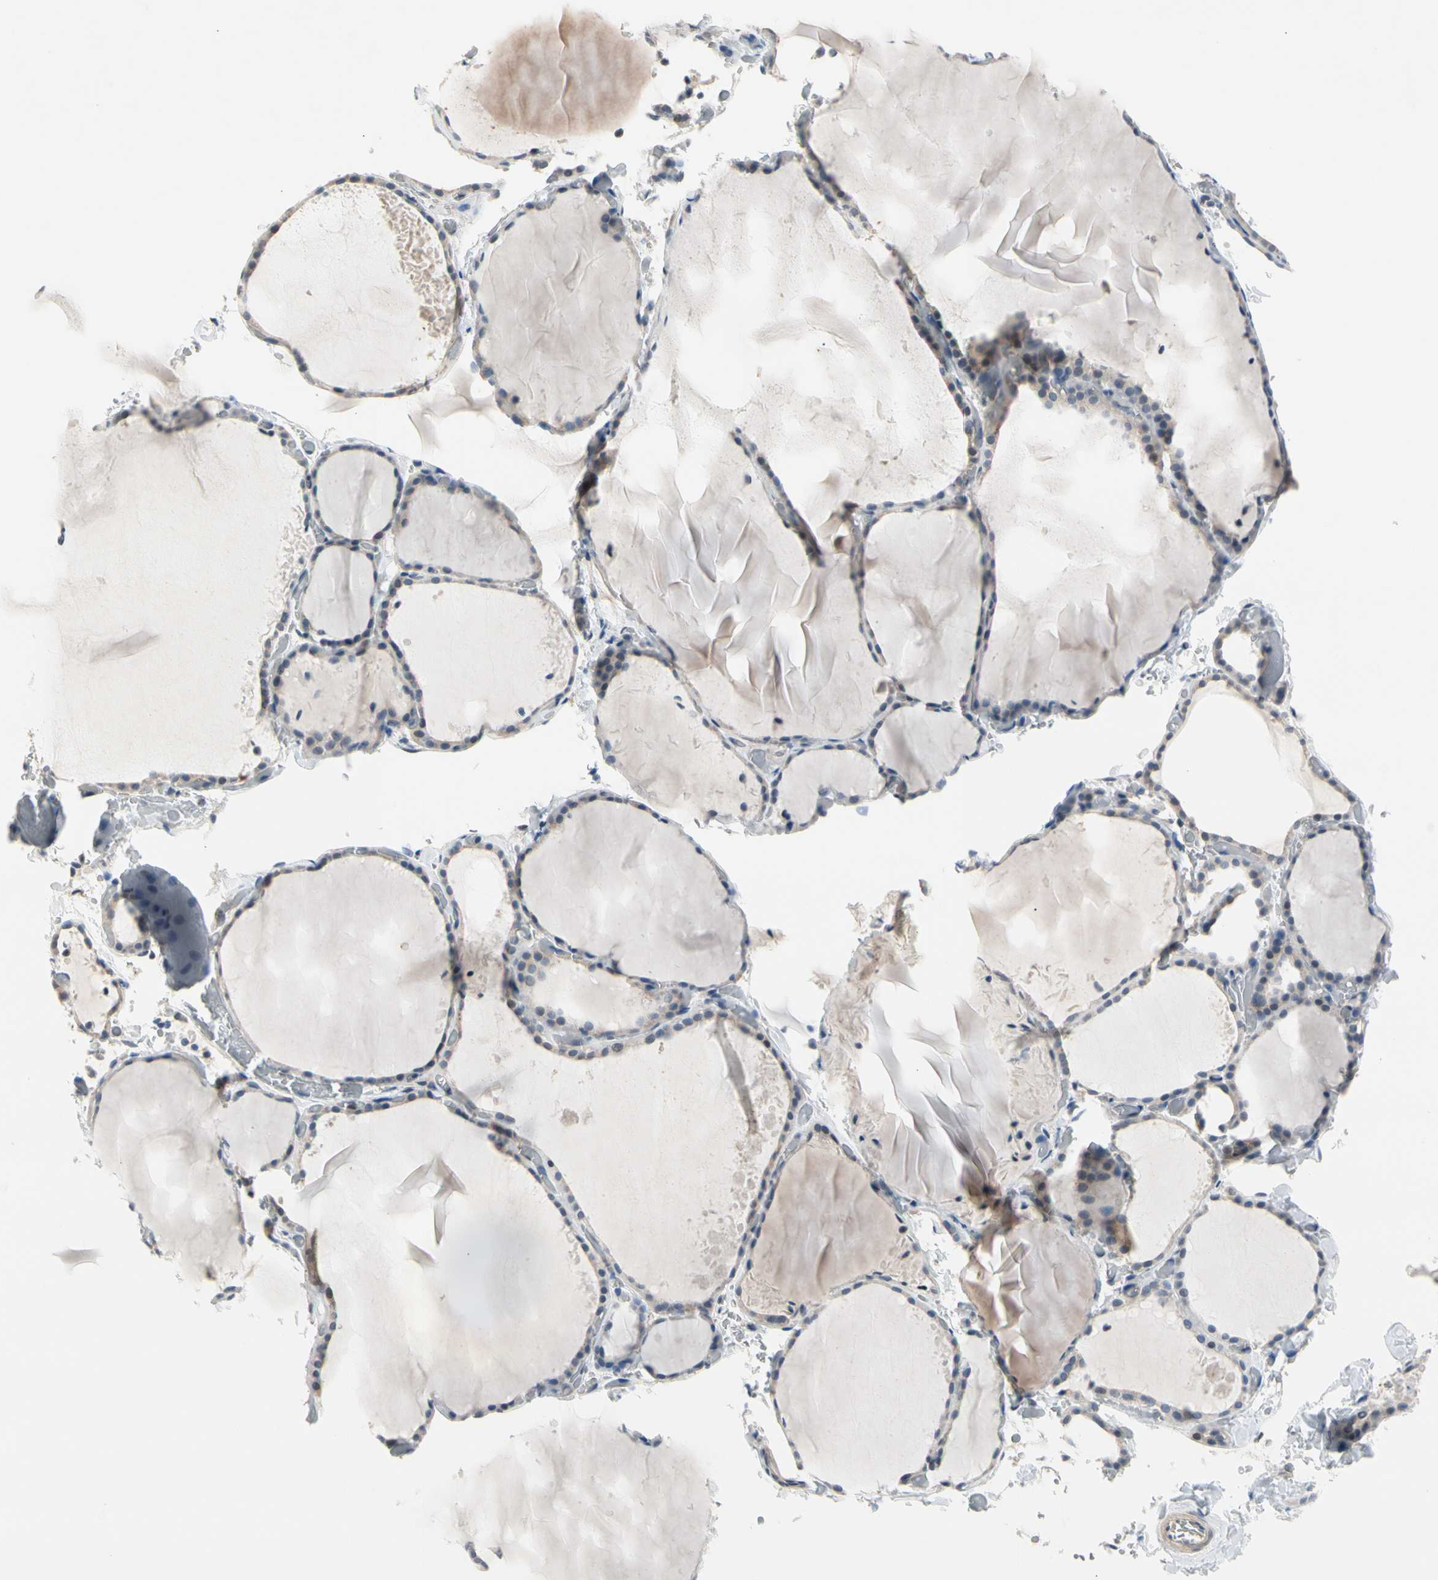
{"staining": {"intensity": "weak", "quantity": "25%-75%", "location": "cytoplasmic/membranous"}, "tissue": "thyroid gland", "cell_type": "Glandular cells", "image_type": "normal", "snomed": [{"axis": "morphology", "description": "Normal tissue, NOS"}, {"axis": "topography", "description": "Thyroid gland"}], "caption": "Immunohistochemical staining of normal human thyroid gland demonstrates 25%-75% levels of weak cytoplasmic/membranous protein staining in about 25%-75% of glandular cells. (DAB (3,3'-diaminobenzidine) IHC, brown staining for protein, blue staining for nuclei).", "gene": "MARK1", "patient": {"sex": "female", "age": 22}}